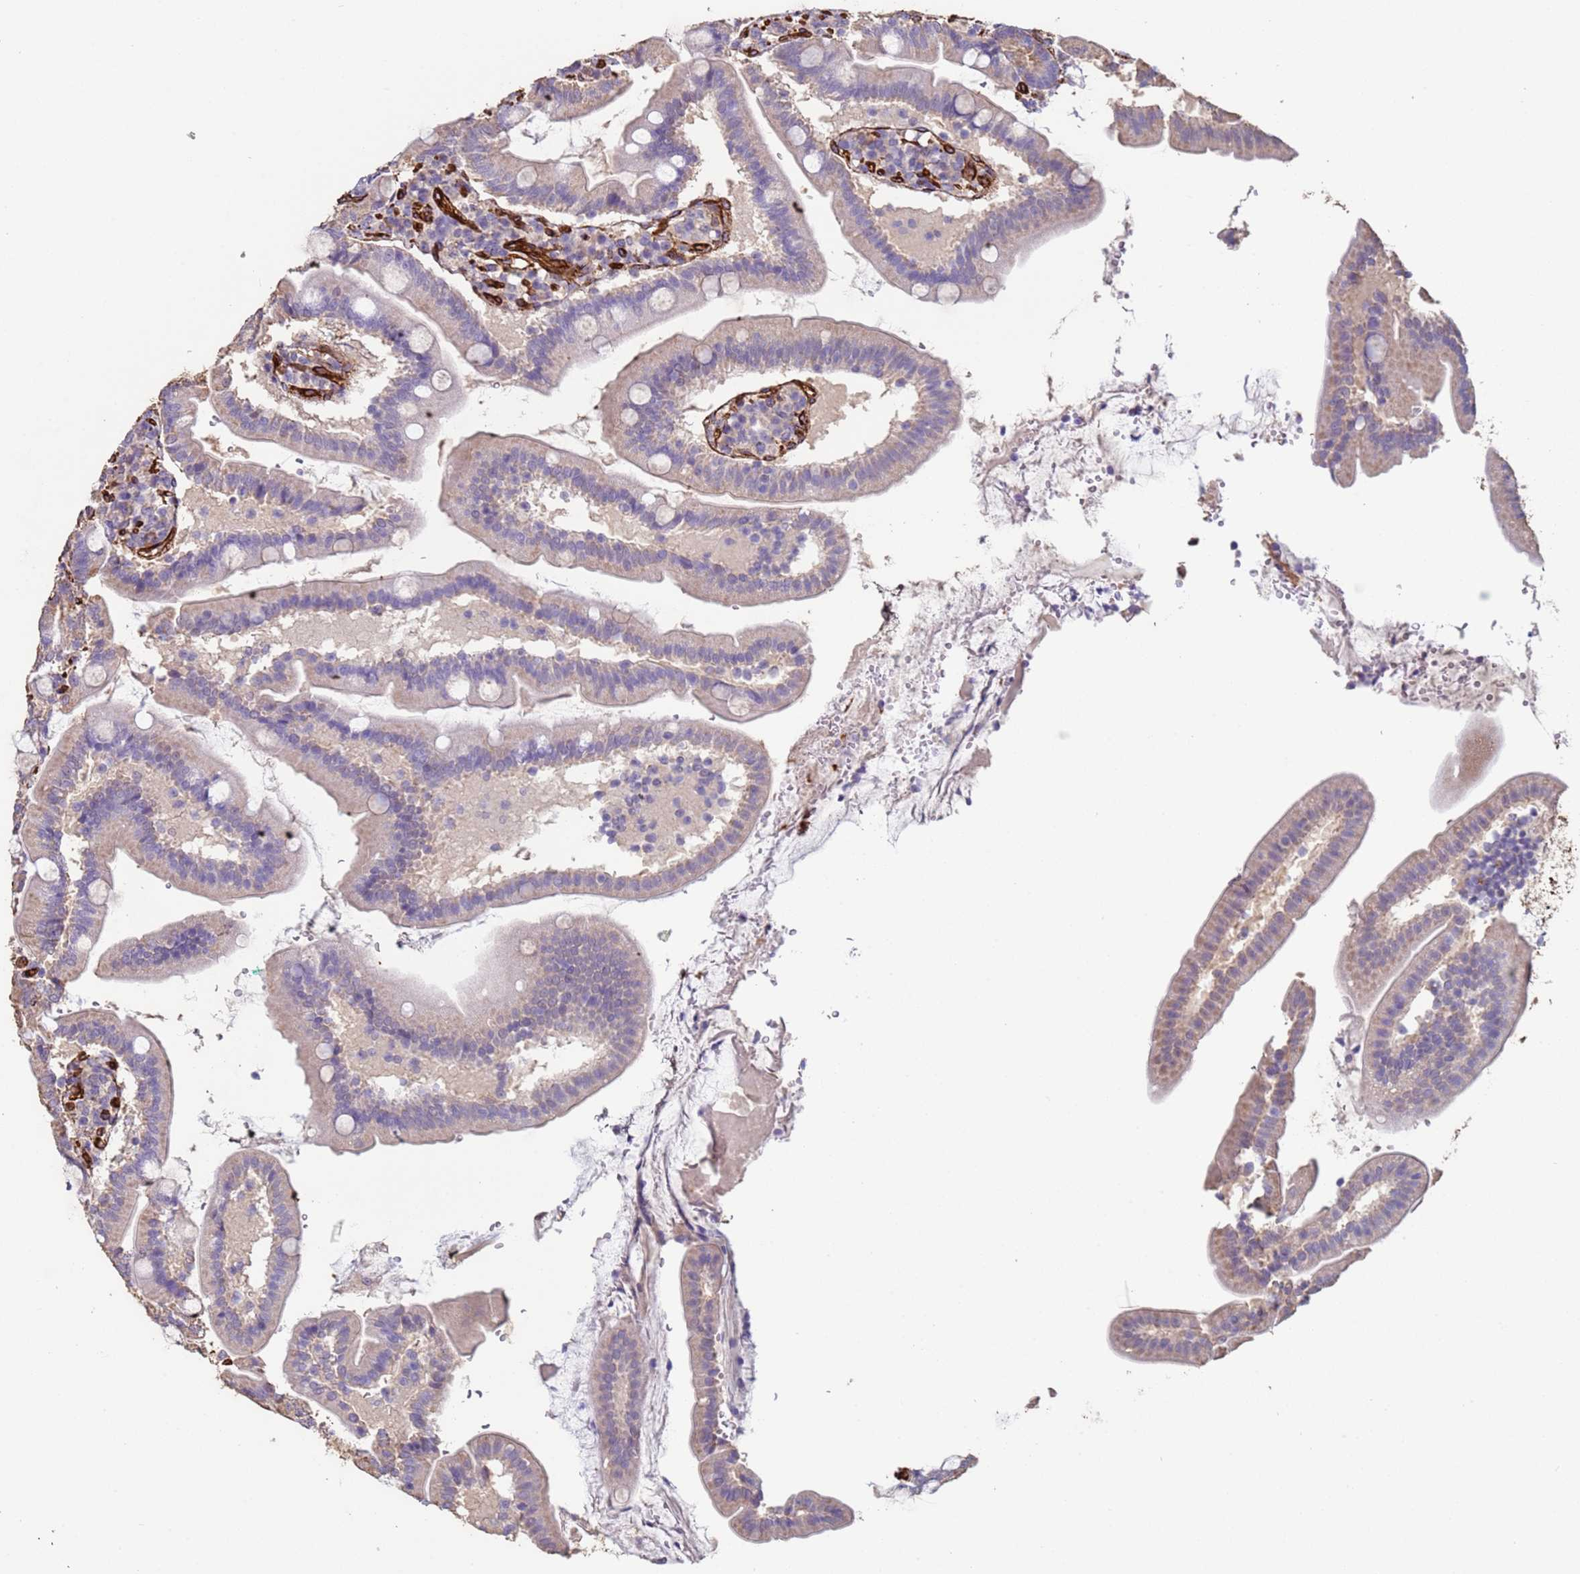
{"staining": {"intensity": "moderate", "quantity": "<25%", "location": "cytoplasmic/membranous"}, "tissue": "duodenum", "cell_type": "Glandular cells", "image_type": "normal", "snomed": [{"axis": "morphology", "description": "Normal tissue, NOS"}, {"axis": "topography", "description": "Duodenum"}], "caption": "DAB immunohistochemical staining of unremarkable human duodenum demonstrates moderate cytoplasmic/membranous protein expression in approximately <25% of glandular cells.", "gene": "GASK1A", "patient": {"sex": "female", "age": 67}}